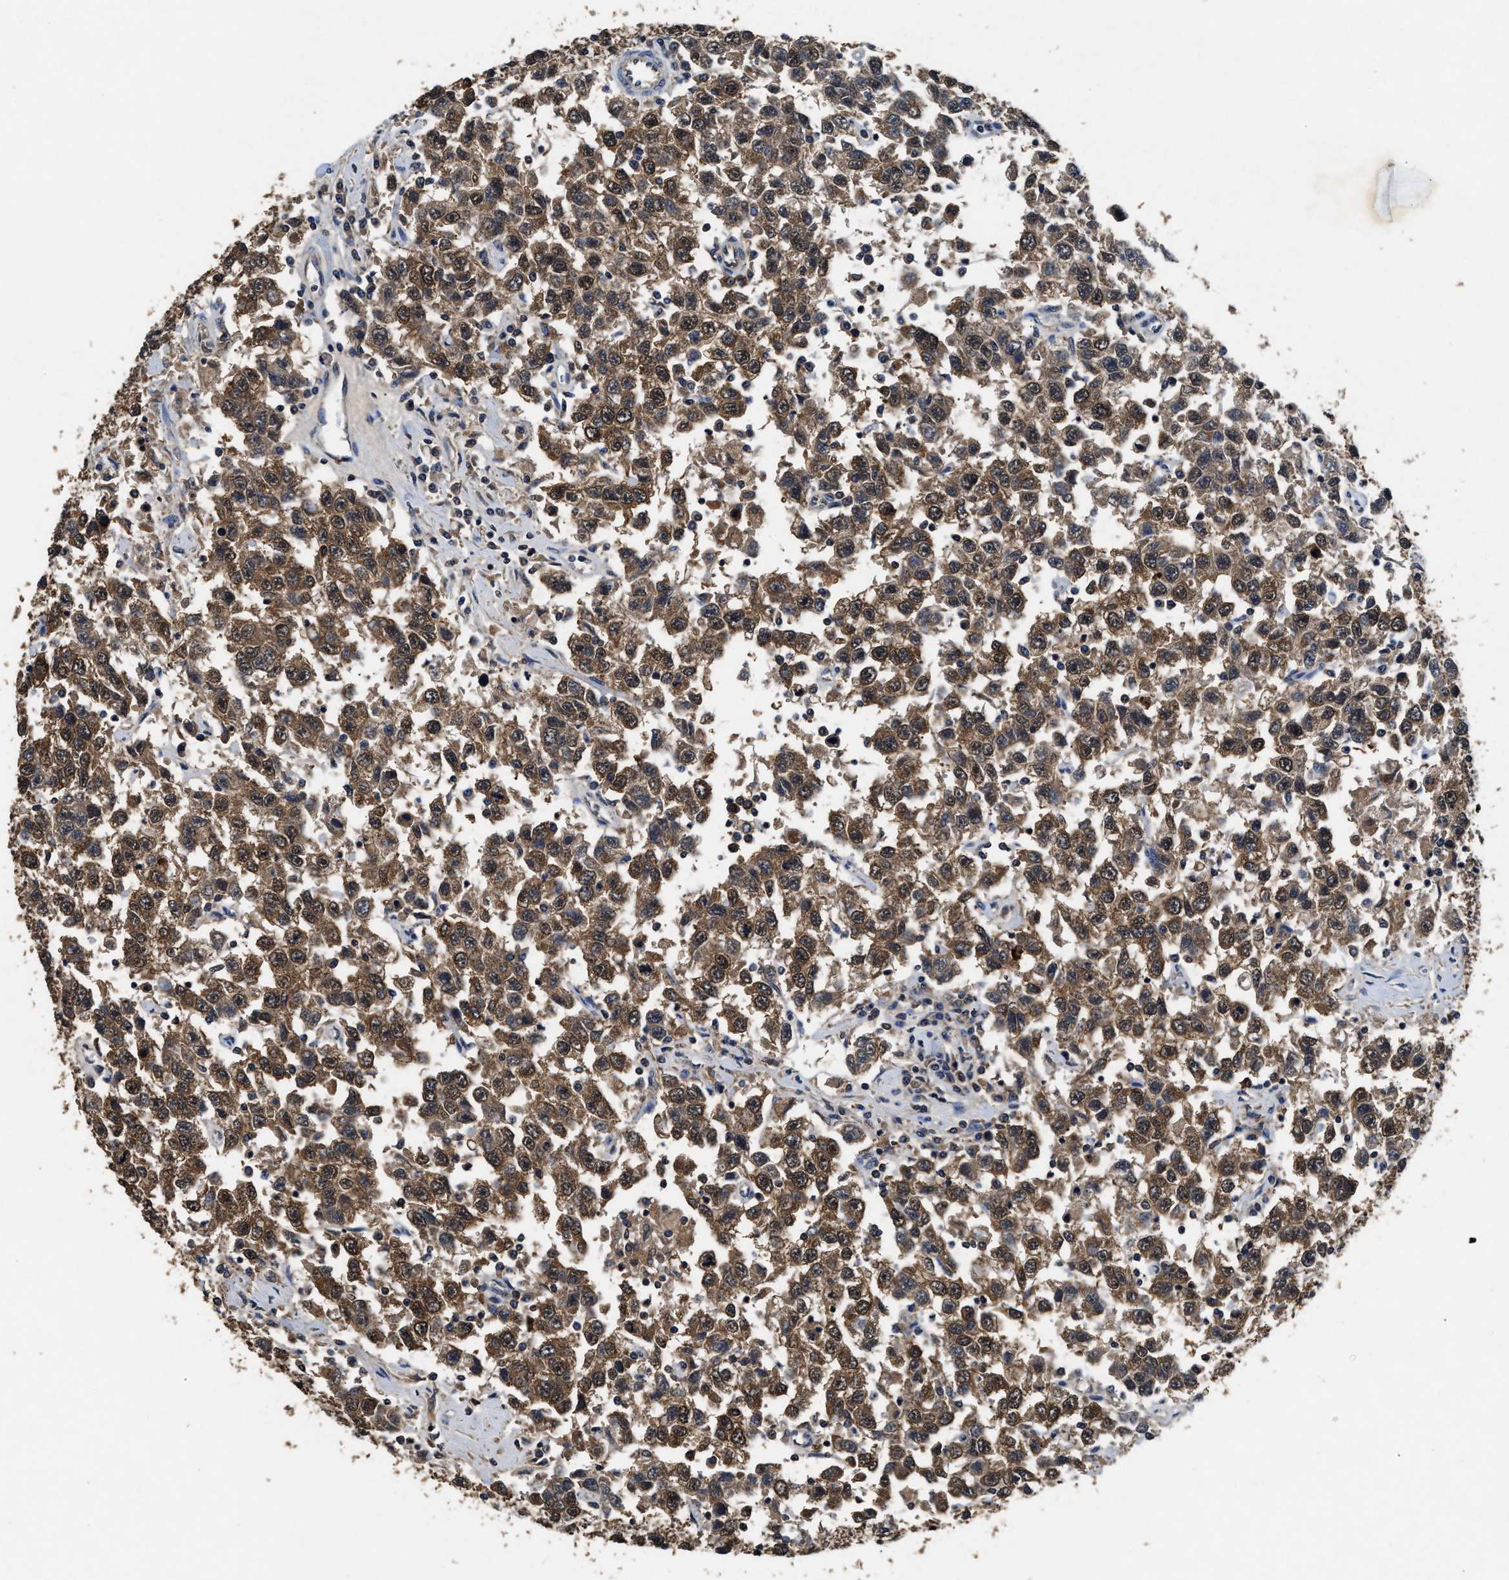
{"staining": {"intensity": "moderate", "quantity": ">75%", "location": "cytoplasmic/membranous,nuclear"}, "tissue": "testis cancer", "cell_type": "Tumor cells", "image_type": "cancer", "snomed": [{"axis": "morphology", "description": "Seminoma, NOS"}, {"axis": "topography", "description": "Testis"}], "caption": "This histopathology image reveals immunohistochemistry (IHC) staining of seminoma (testis), with medium moderate cytoplasmic/membranous and nuclear positivity in about >75% of tumor cells.", "gene": "ACAT2", "patient": {"sex": "male", "age": 41}}